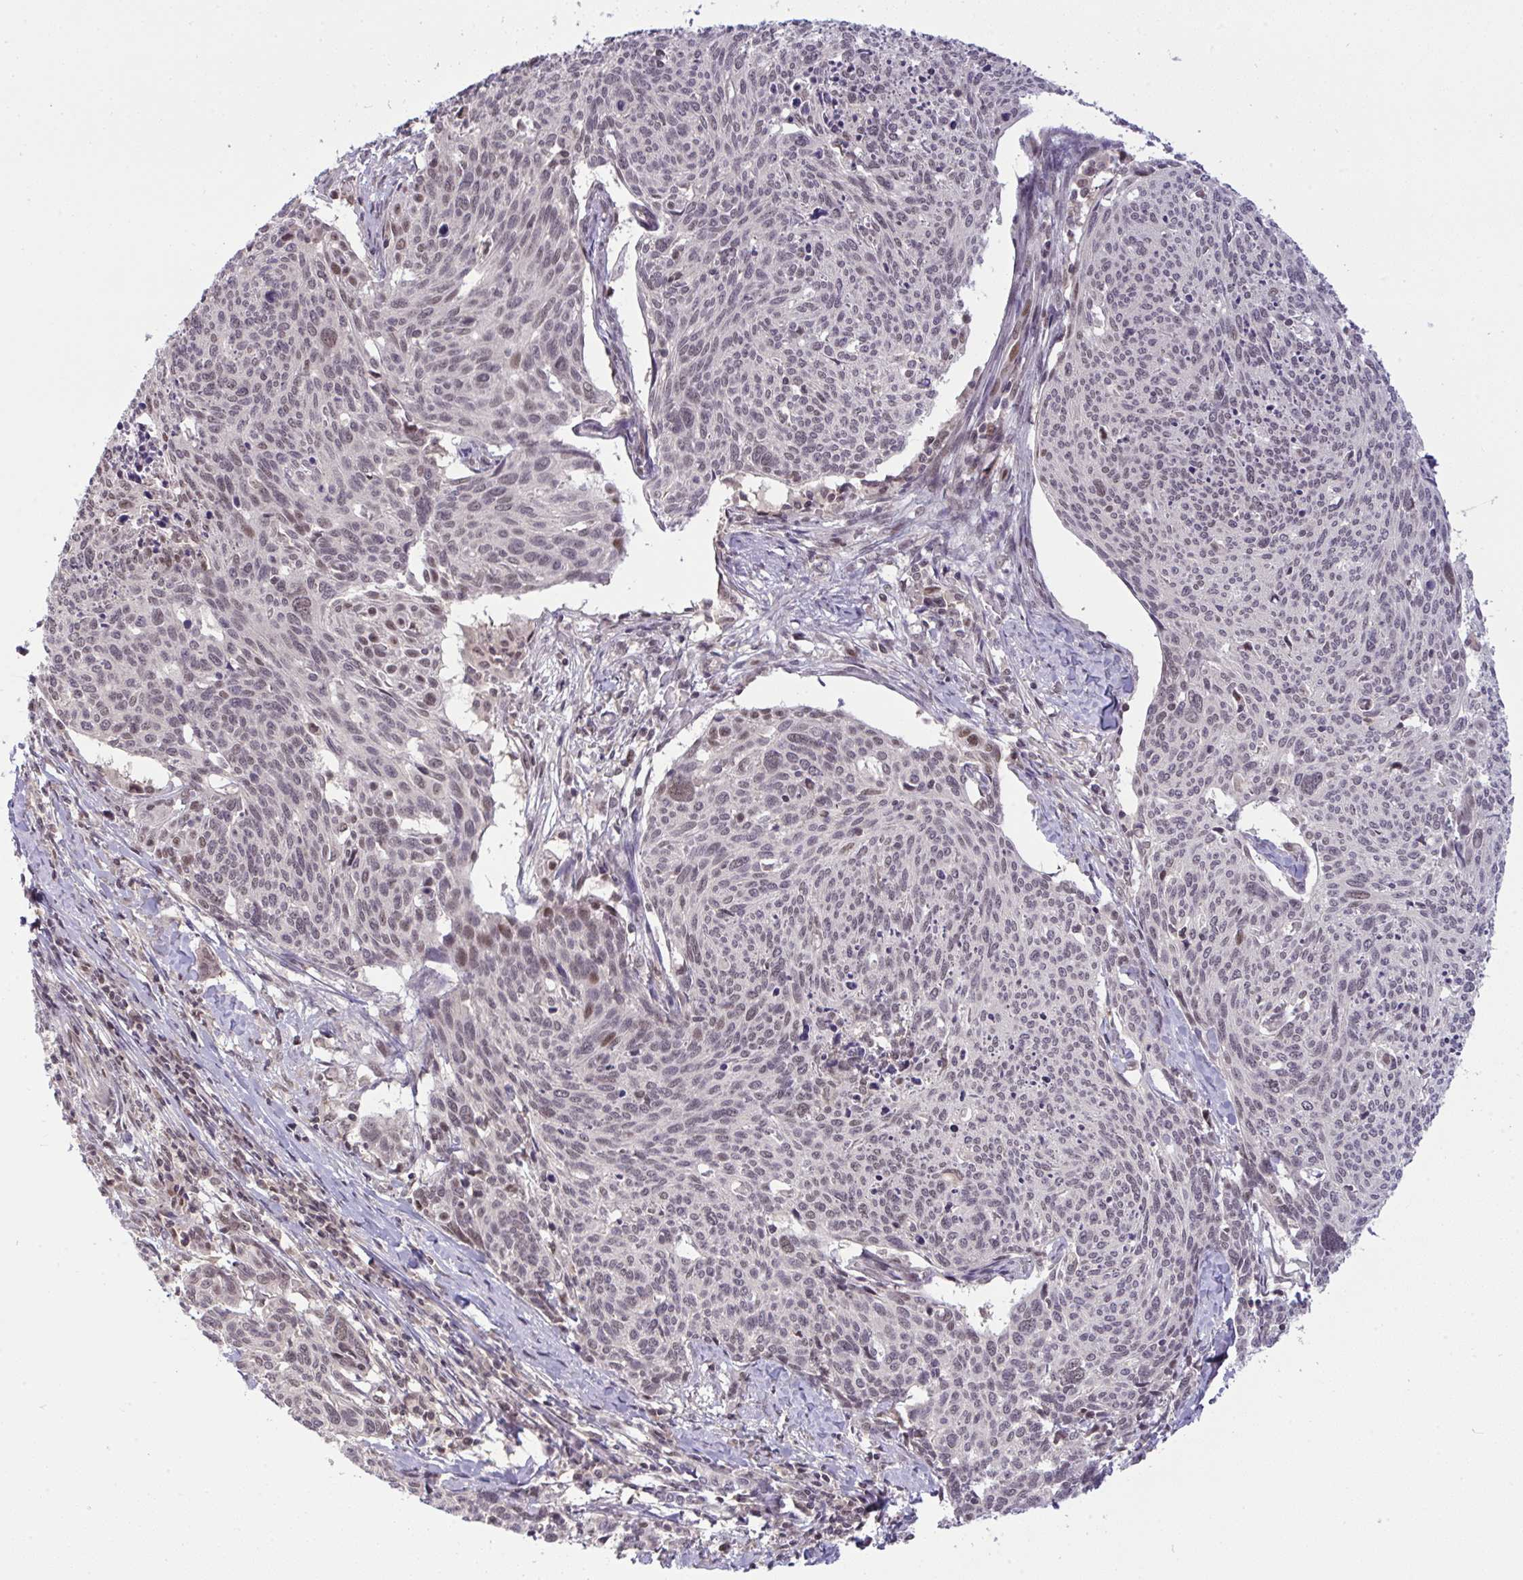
{"staining": {"intensity": "moderate", "quantity": "25%-75%", "location": "nuclear"}, "tissue": "cervical cancer", "cell_type": "Tumor cells", "image_type": "cancer", "snomed": [{"axis": "morphology", "description": "Squamous cell carcinoma, NOS"}, {"axis": "topography", "description": "Cervix"}], "caption": "Immunohistochemistry (IHC) image of neoplastic tissue: human cervical cancer (squamous cell carcinoma) stained using immunohistochemistry (IHC) displays medium levels of moderate protein expression localized specifically in the nuclear of tumor cells, appearing as a nuclear brown color.", "gene": "KLF2", "patient": {"sex": "female", "age": 49}}